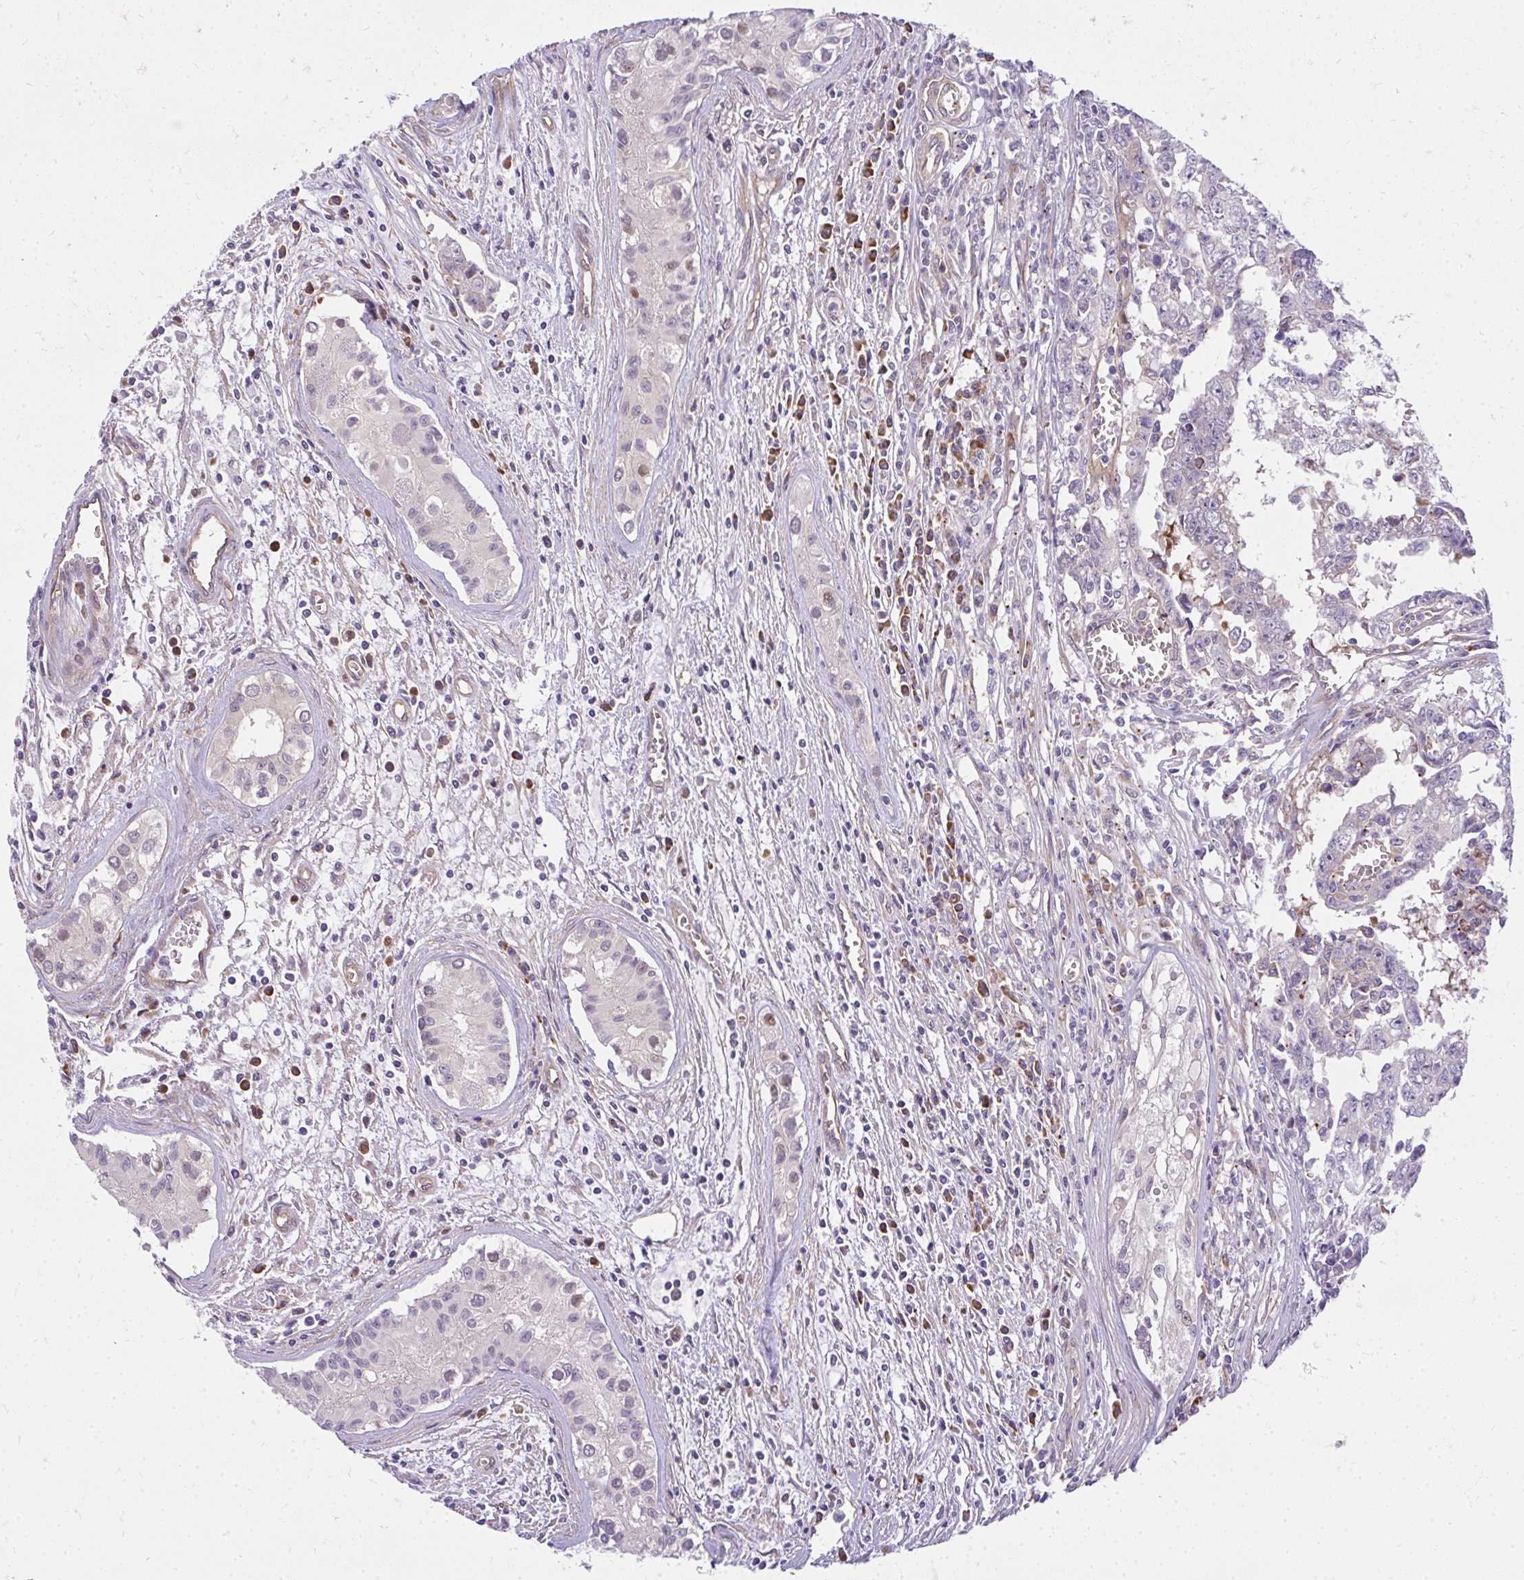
{"staining": {"intensity": "negative", "quantity": "none", "location": "none"}, "tissue": "testis cancer", "cell_type": "Tumor cells", "image_type": "cancer", "snomed": [{"axis": "morphology", "description": "Carcinoma, Embryonal, NOS"}, {"axis": "topography", "description": "Testis"}], "caption": "Immunohistochemistry (IHC) of human testis embryonal carcinoma reveals no positivity in tumor cells.", "gene": "RSKR", "patient": {"sex": "male", "age": 24}}